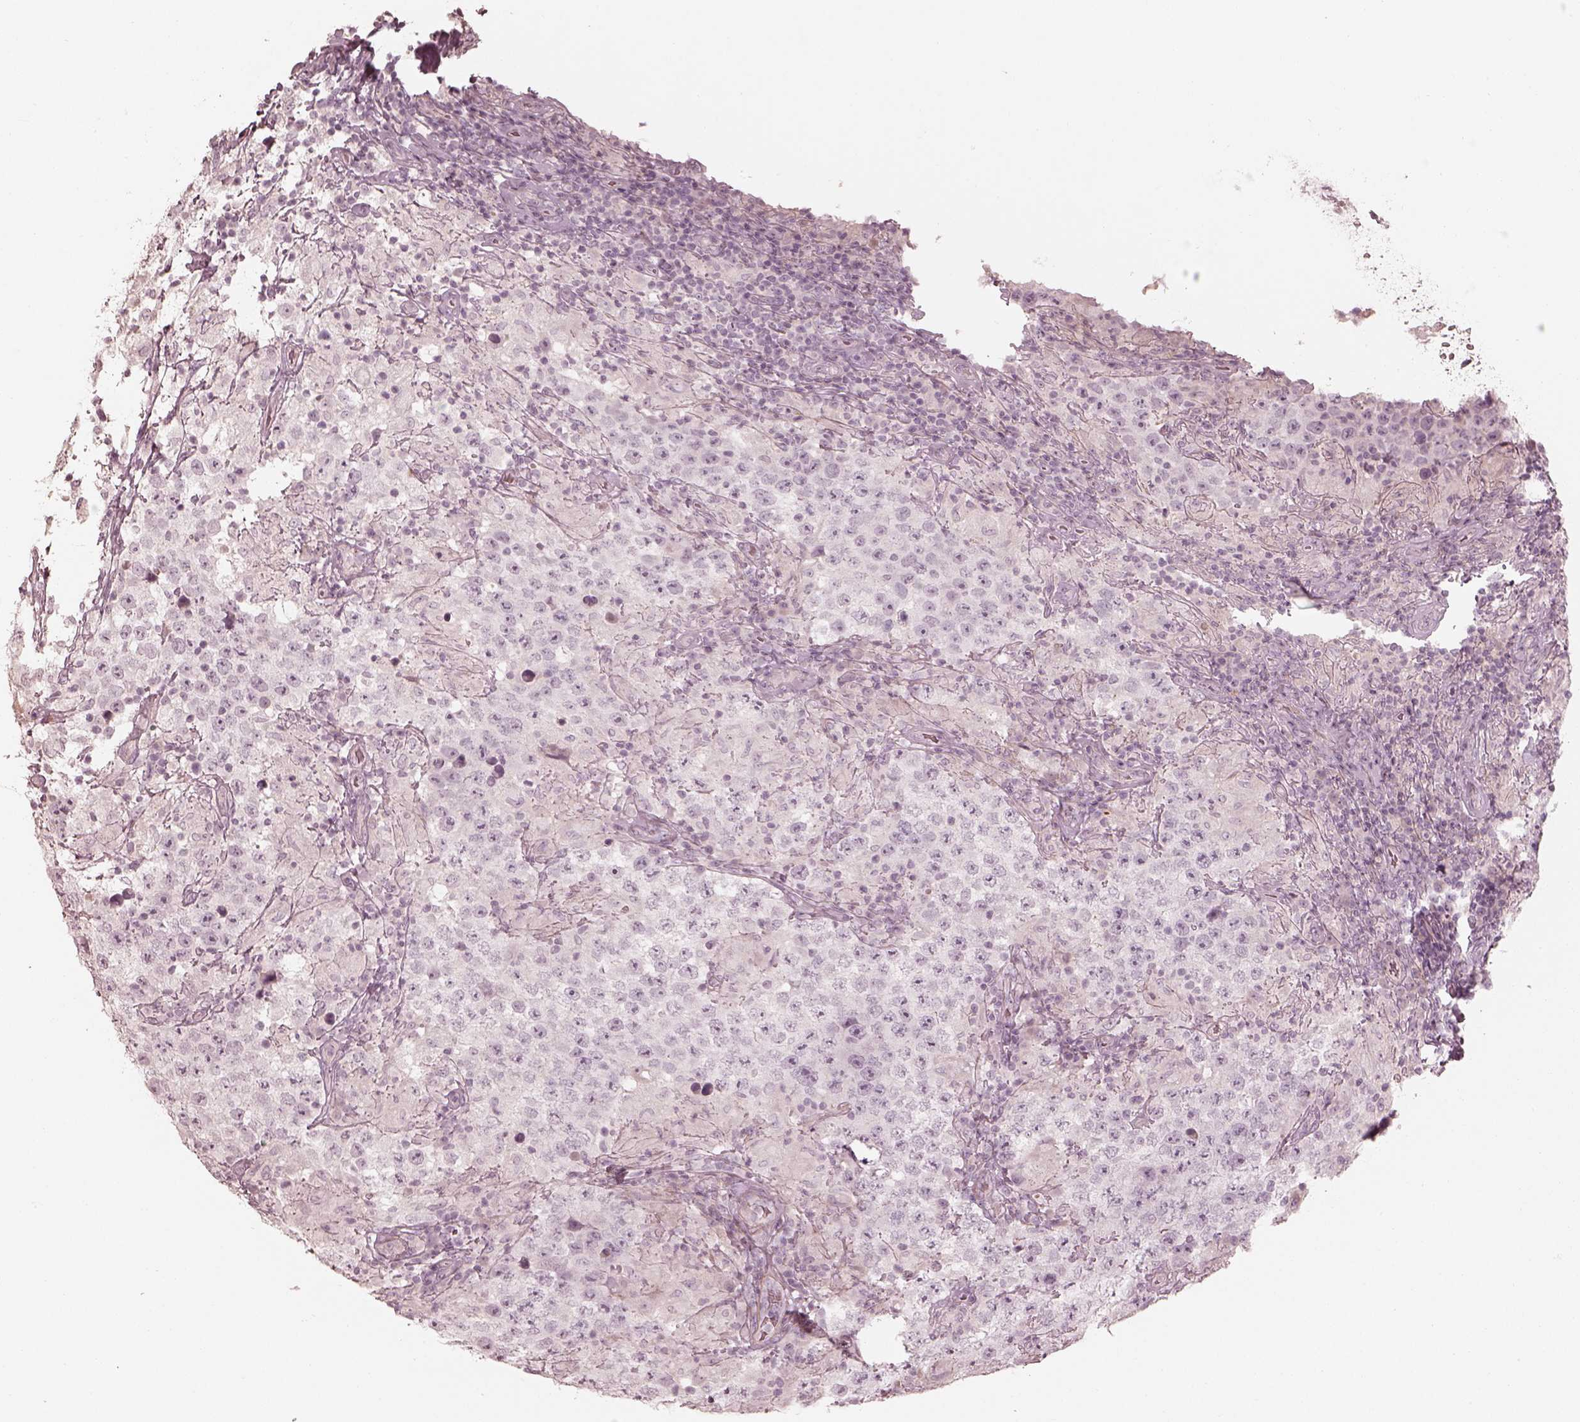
{"staining": {"intensity": "negative", "quantity": "none", "location": "none"}, "tissue": "testis cancer", "cell_type": "Tumor cells", "image_type": "cancer", "snomed": [{"axis": "morphology", "description": "Seminoma, NOS"}, {"axis": "morphology", "description": "Carcinoma, Embryonal, NOS"}, {"axis": "topography", "description": "Testis"}], "caption": "IHC of testis seminoma displays no expression in tumor cells. The staining is performed using DAB brown chromogen with nuclei counter-stained in using hematoxylin.", "gene": "PRLHR", "patient": {"sex": "male", "age": 41}}